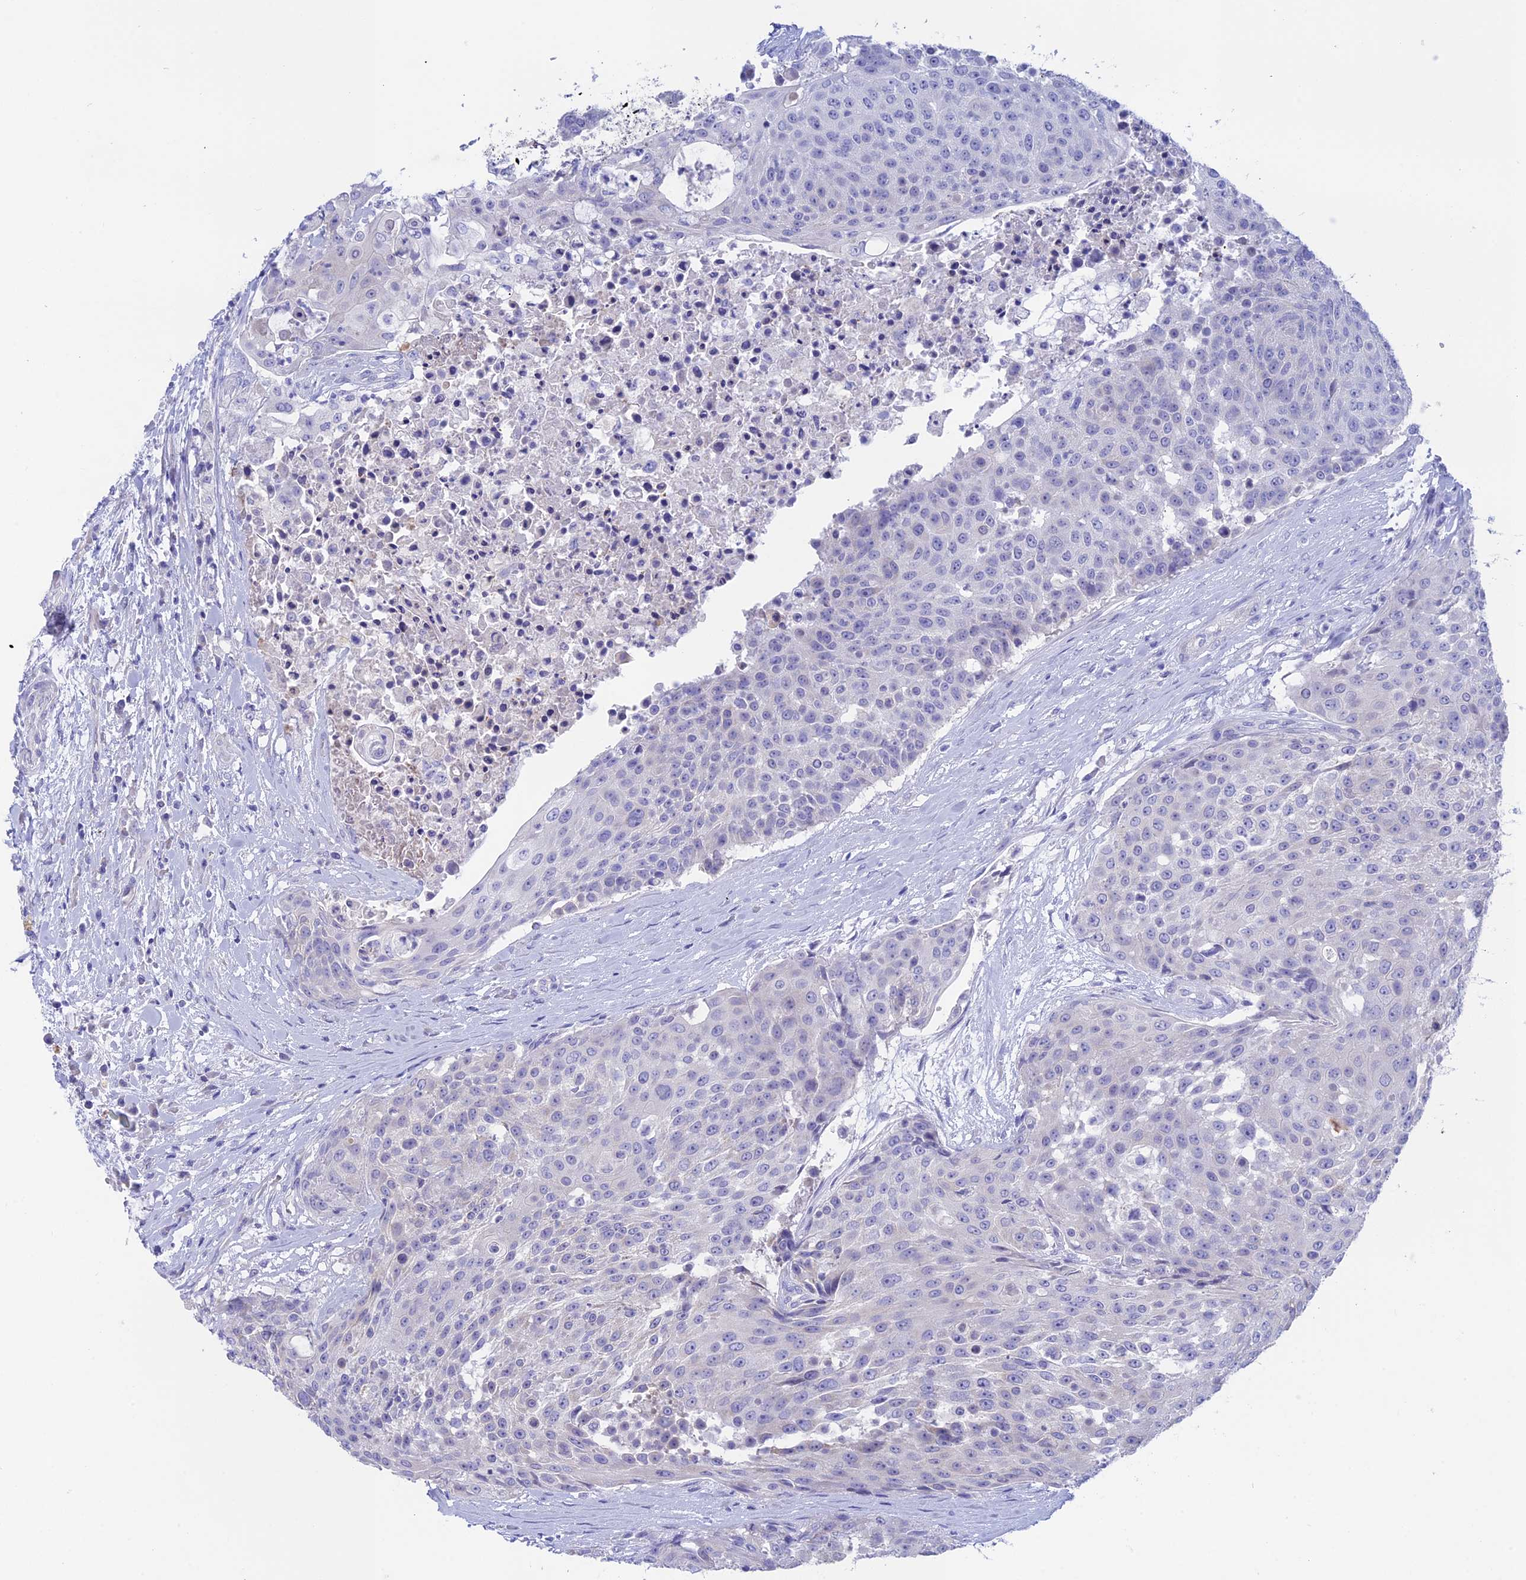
{"staining": {"intensity": "negative", "quantity": "none", "location": "none"}, "tissue": "urothelial cancer", "cell_type": "Tumor cells", "image_type": "cancer", "snomed": [{"axis": "morphology", "description": "Urothelial carcinoma, High grade"}, {"axis": "topography", "description": "Urinary bladder"}], "caption": "DAB immunohistochemical staining of human urothelial cancer displays no significant staining in tumor cells.", "gene": "BTBD19", "patient": {"sex": "female", "age": 63}}